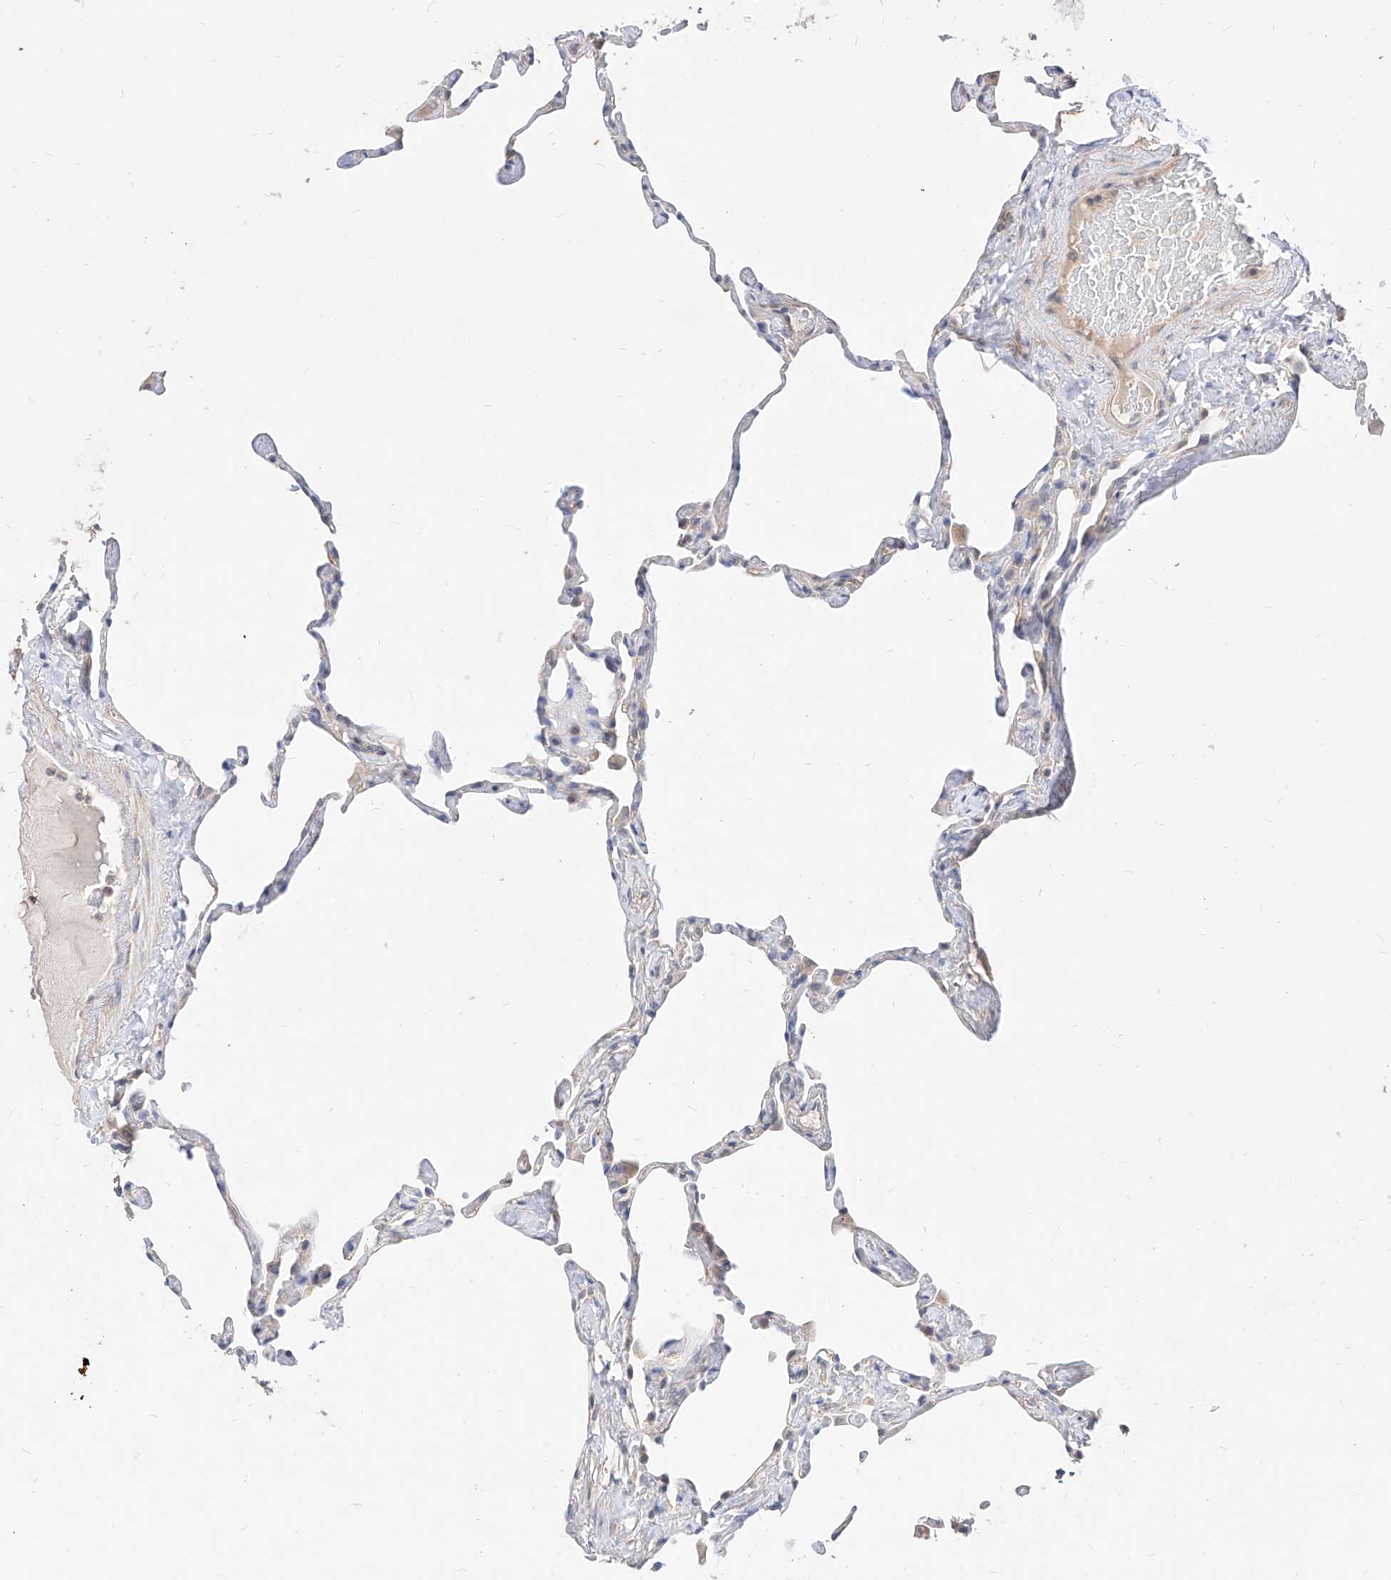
{"staining": {"intensity": "negative", "quantity": "none", "location": "none"}, "tissue": "lung", "cell_type": "Alveolar cells", "image_type": "normal", "snomed": [{"axis": "morphology", "description": "Normal tissue, NOS"}, {"axis": "topography", "description": "Lung"}], "caption": "Protein analysis of normal lung reveals no significant positivity in alveolar cells. Brightfield microscopy of immunohistochemistry (IHC) stained with DAB (brown) and hematoxylin (blue), captured at high magnification.", "gene": "TSNAX", "patient": {"sex": "male", "age": 65}}